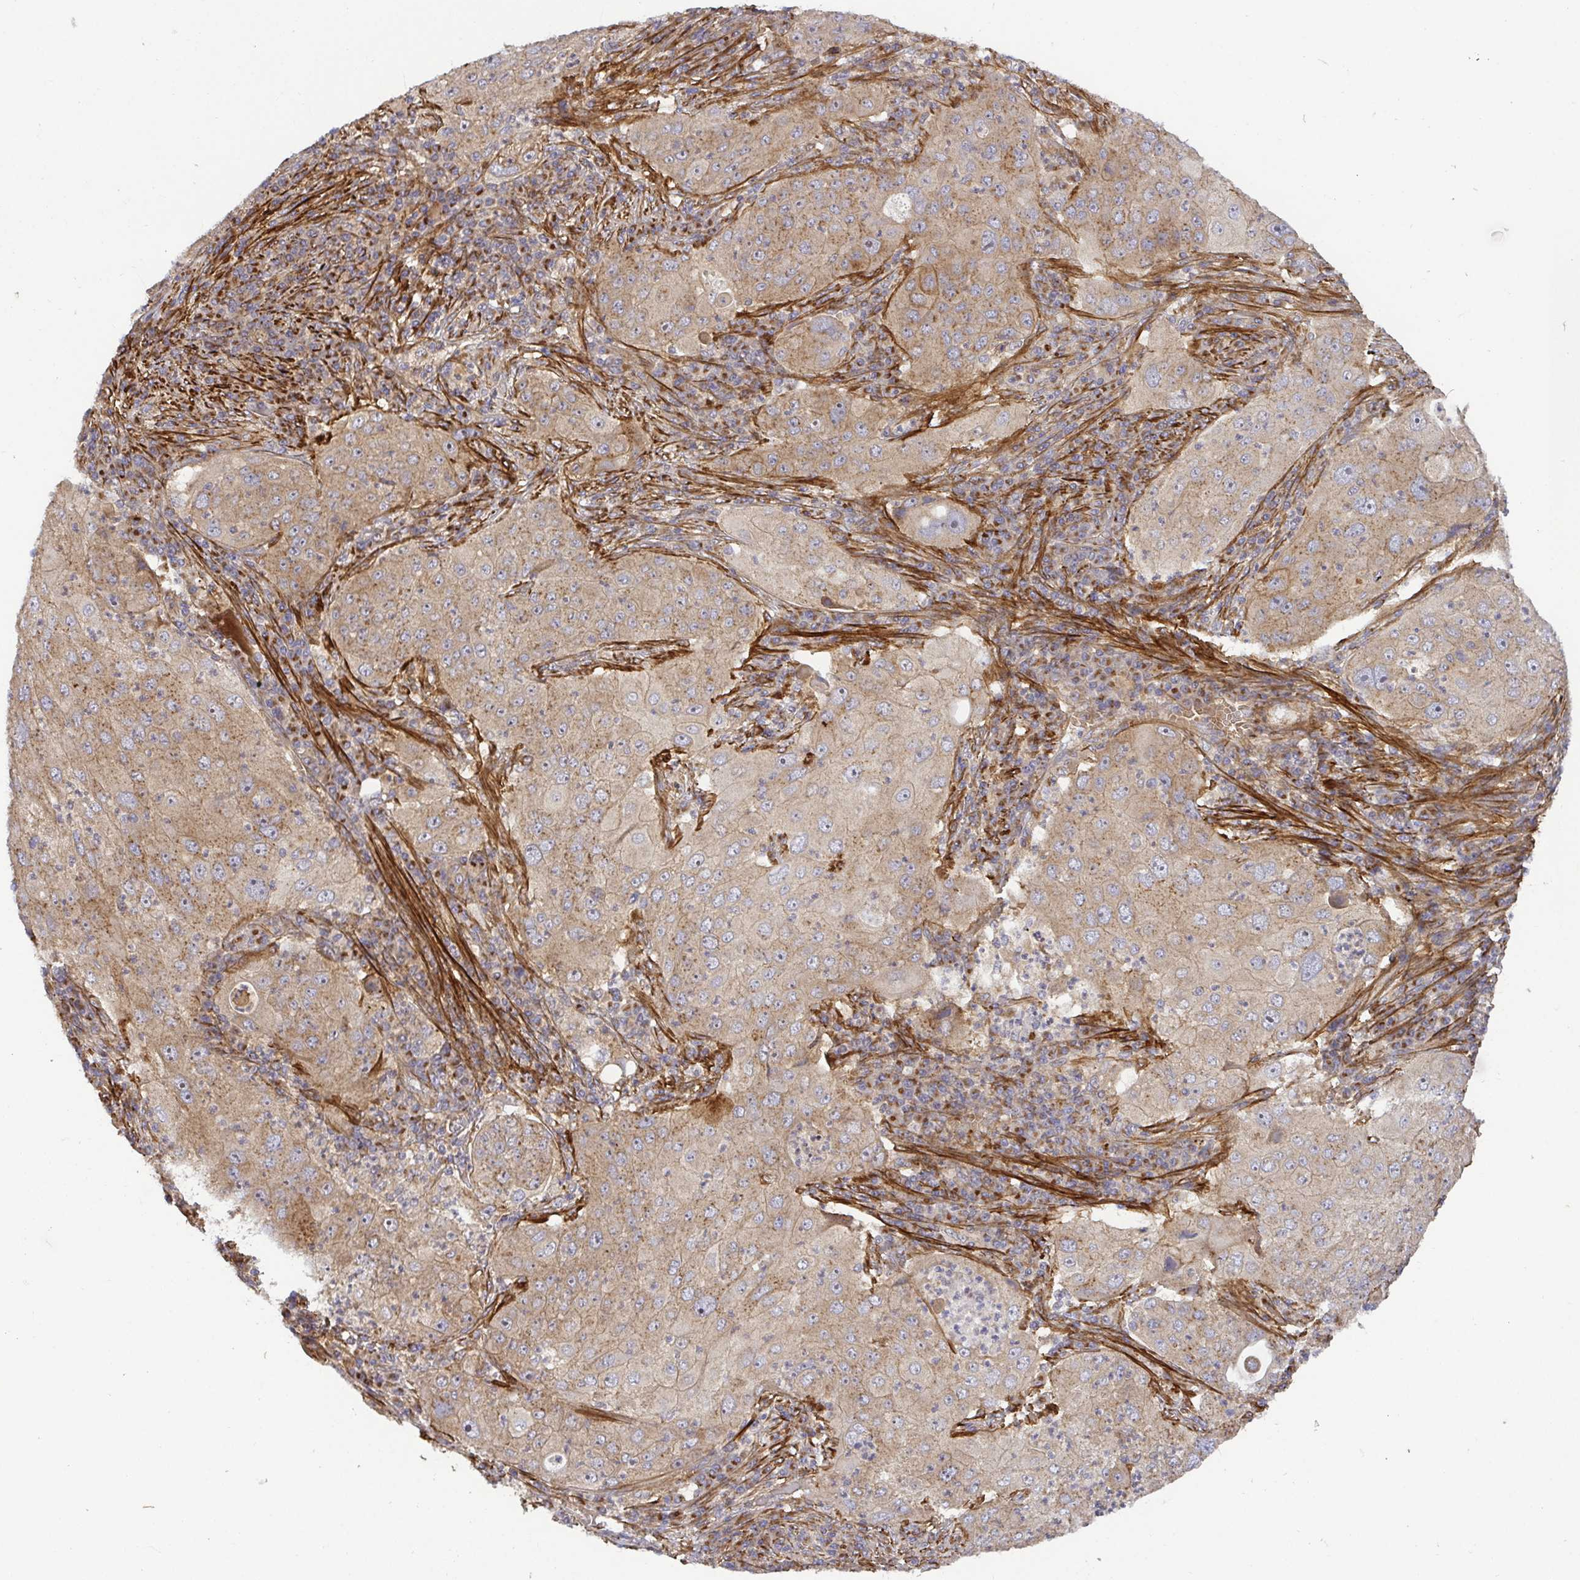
{"staining": {"intensity": "moderate", "quantity": ">75%", "location": "cytoplasmic/membranous"}, "tissue": "lung cancer", "cell_type": "Tumor cells", "image_type": "cancer", "snomed": [{"axis": "morphology", "description": "Squamous cell carcinoma, NOS"}, {"axis": "topography", "description": "Lung"}], "caption": "The image demonstrates immunohistochemical staining of squamous cell carcinoma (lung). There is moderate cytoplasmic/membranous expression is present in about >75% of tumor cells.", "gene": "TM9SF4", "patient": {"sex": "female", "age": 59}}